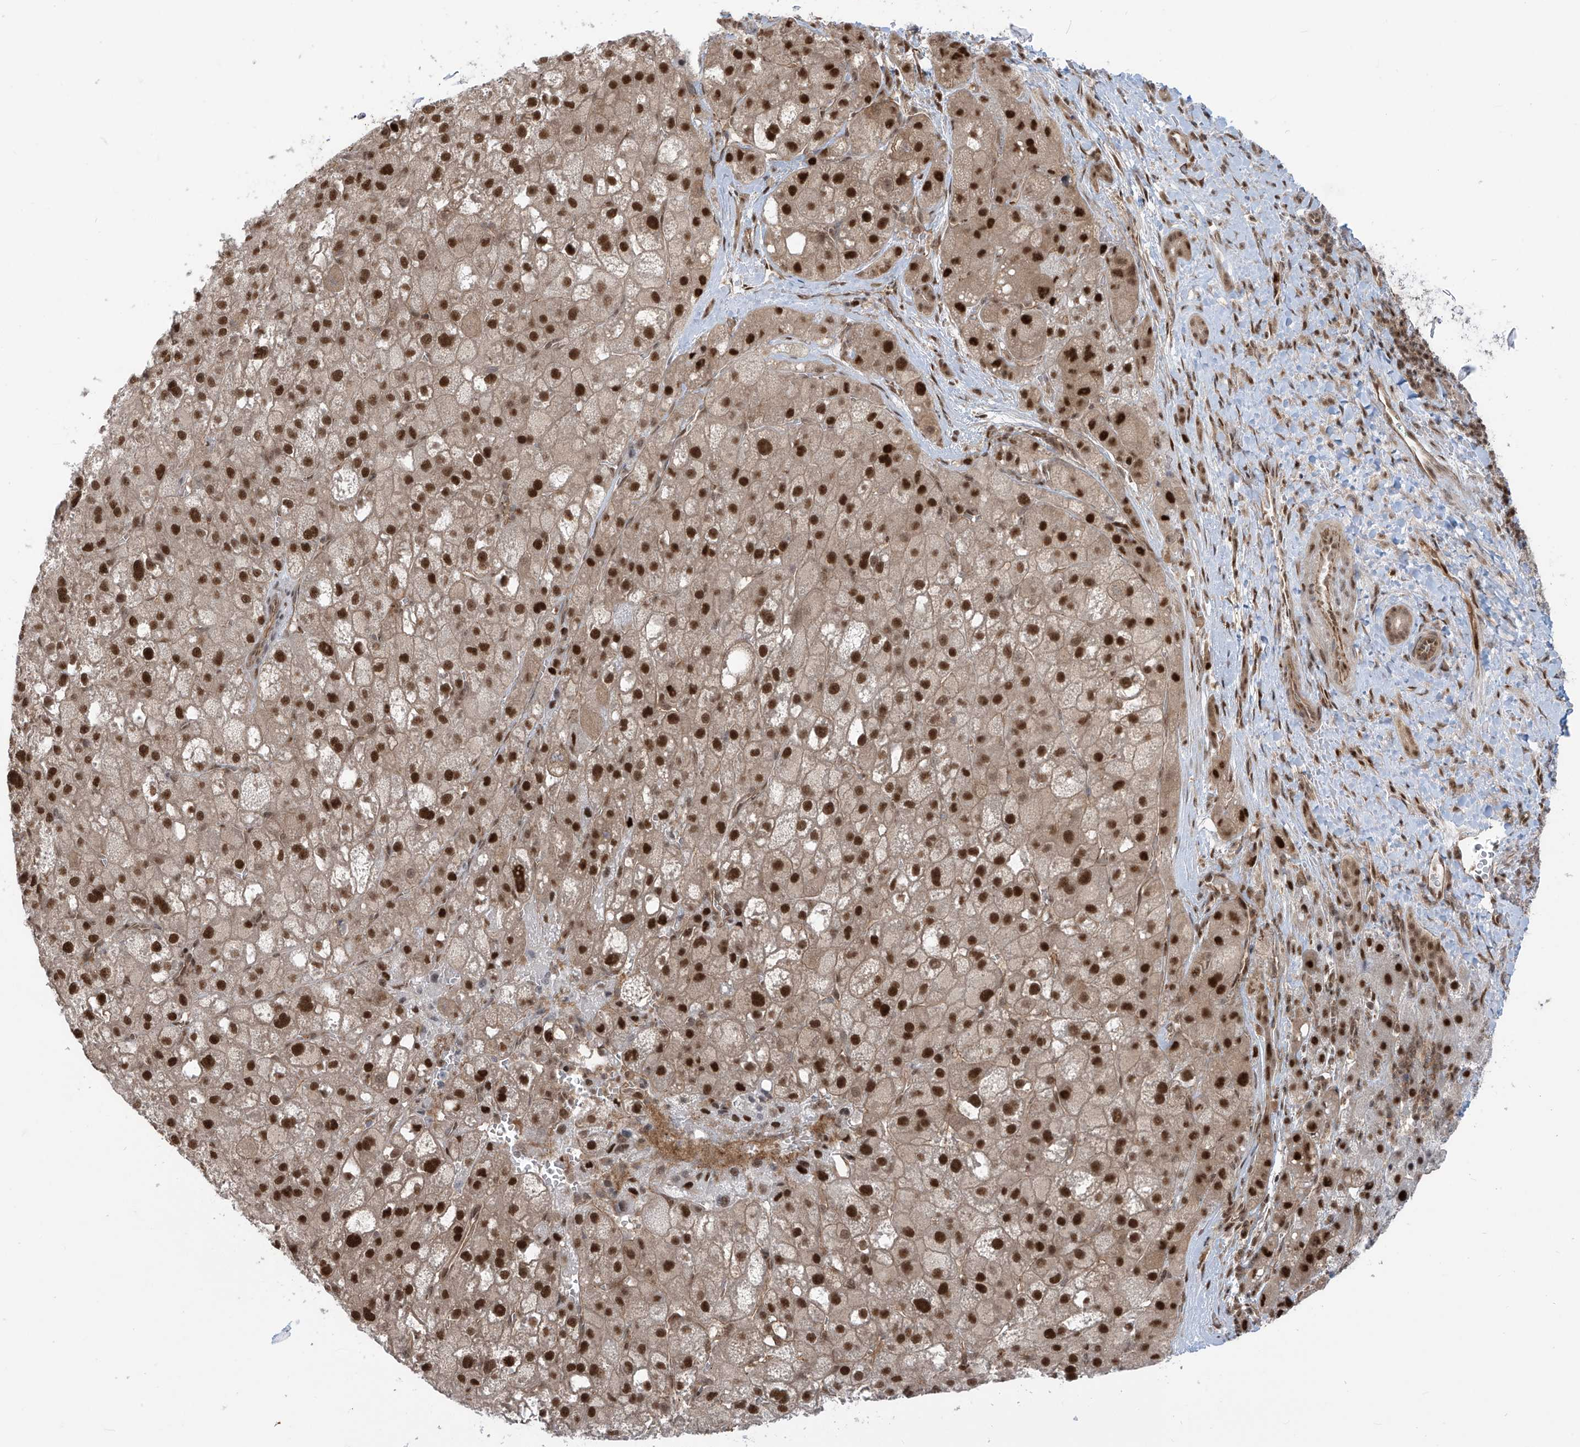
{"staining": {"intensity": "strong", "quantity": ">75%", "location": "nuclear"}, "tissue": "liver cancer", "cell_type": "Tumor cells", "image_type": "cancer", "snomed": [{"axis": "morphology", "description": "Carcinoma, Hepatocellular, NOS"}, {"axis": "topography", "description": "Liver"}], "caption": "Tumor cells reveal high levels of strong nuclear expression in approximately >75% of cells in human hepatocellular carcinoma (liver).", "gene": "LAGE3", "patient": {"sex": "male", "age": 57}}